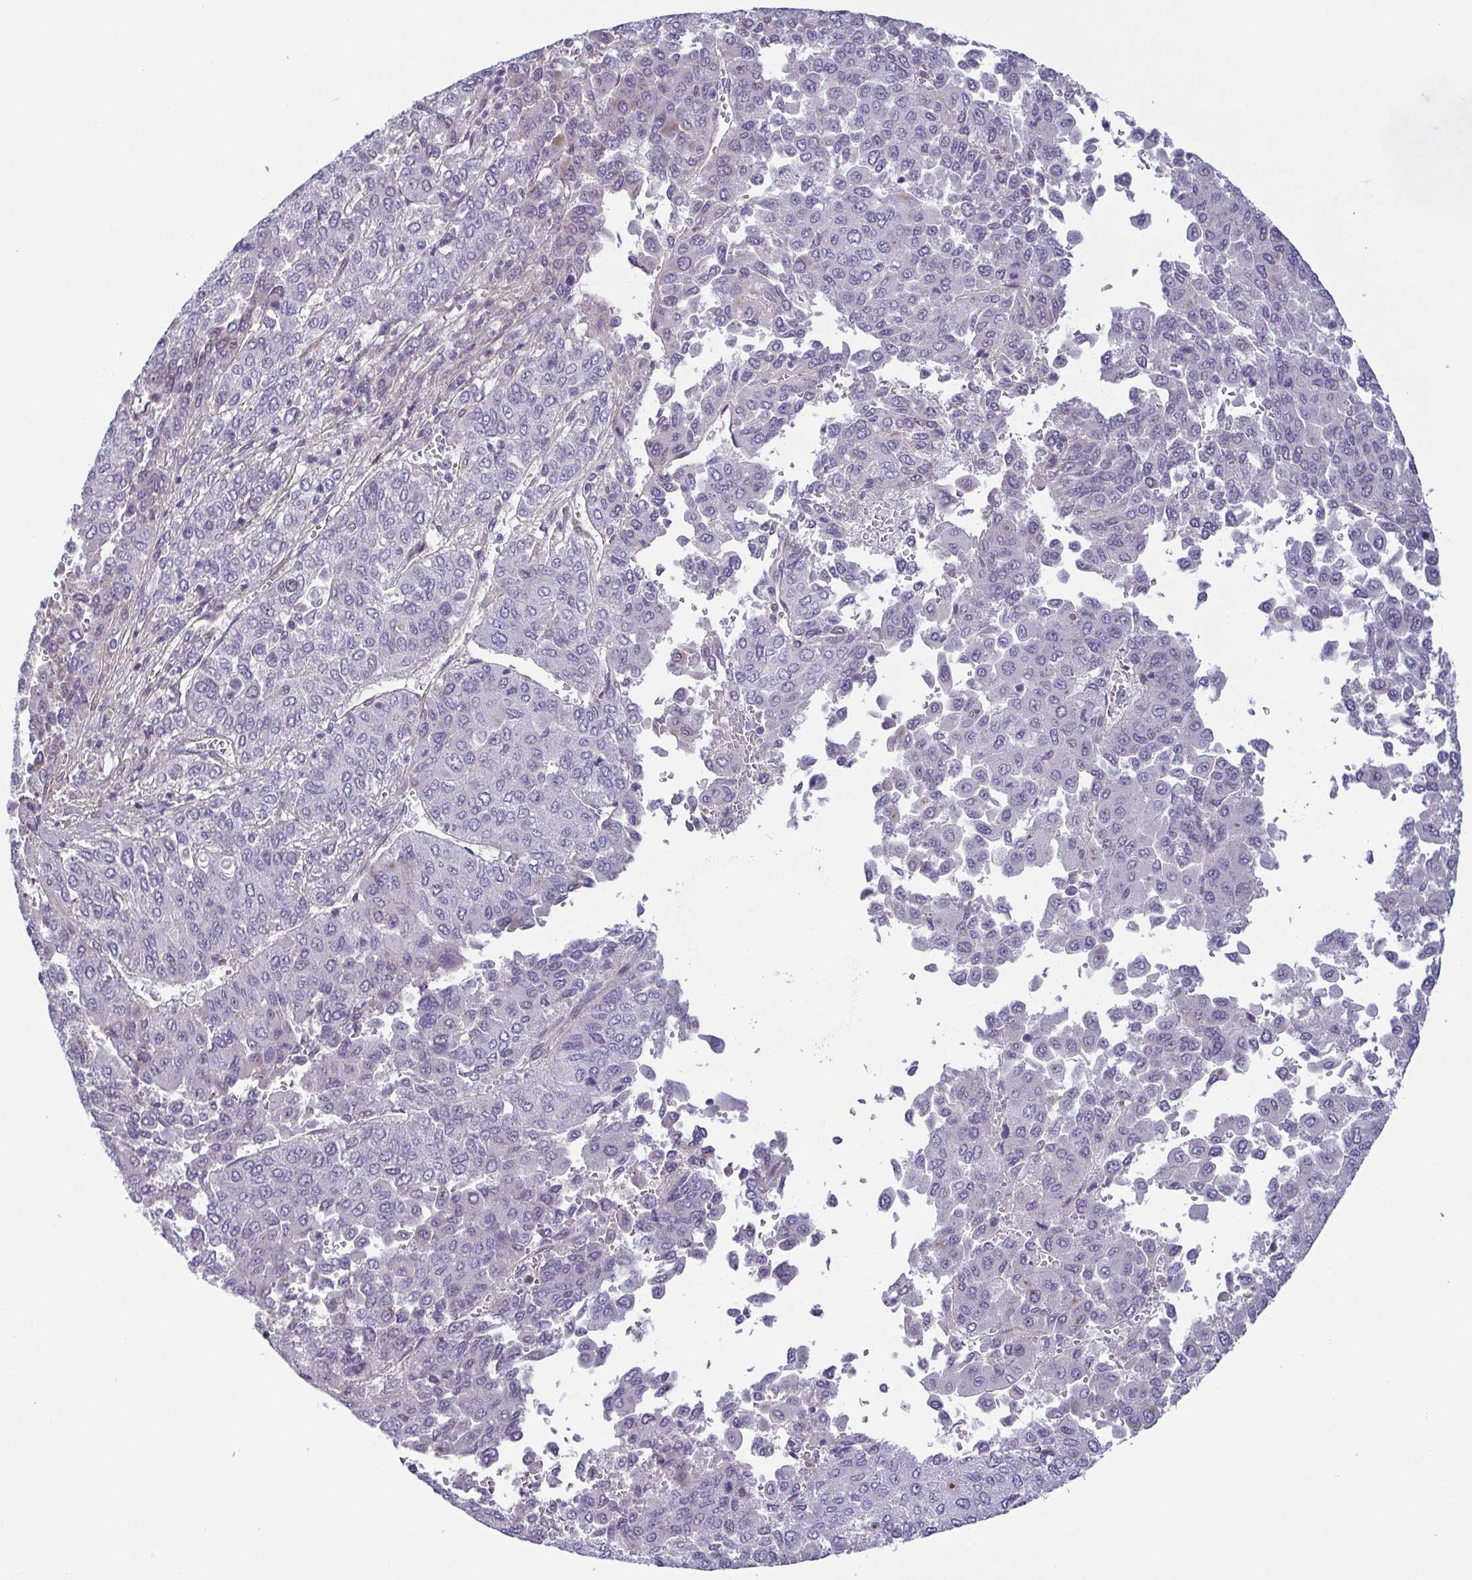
{"staining": {"intensity": "negative", "quantity": "none", "location": "none"}, "tissue": "liver cancer", "cell_type": "Tumor cells", "image_type": "cancer", "snomed": [{"axis": "morphology", "description": "Carcinoma, Hepatocellular, NOS"}, {"axis": "topography", "description": "Liver"}], "caption": "Tumor cells are negative for protein expression in human liver cancer (hepatocellular carcinoma). The staining is performed using DAB brown chromogen with nuclei counter-stained in using hematoxylin.", "gene": "ECM1", "patient": {"sex": "female", "age": 41}}